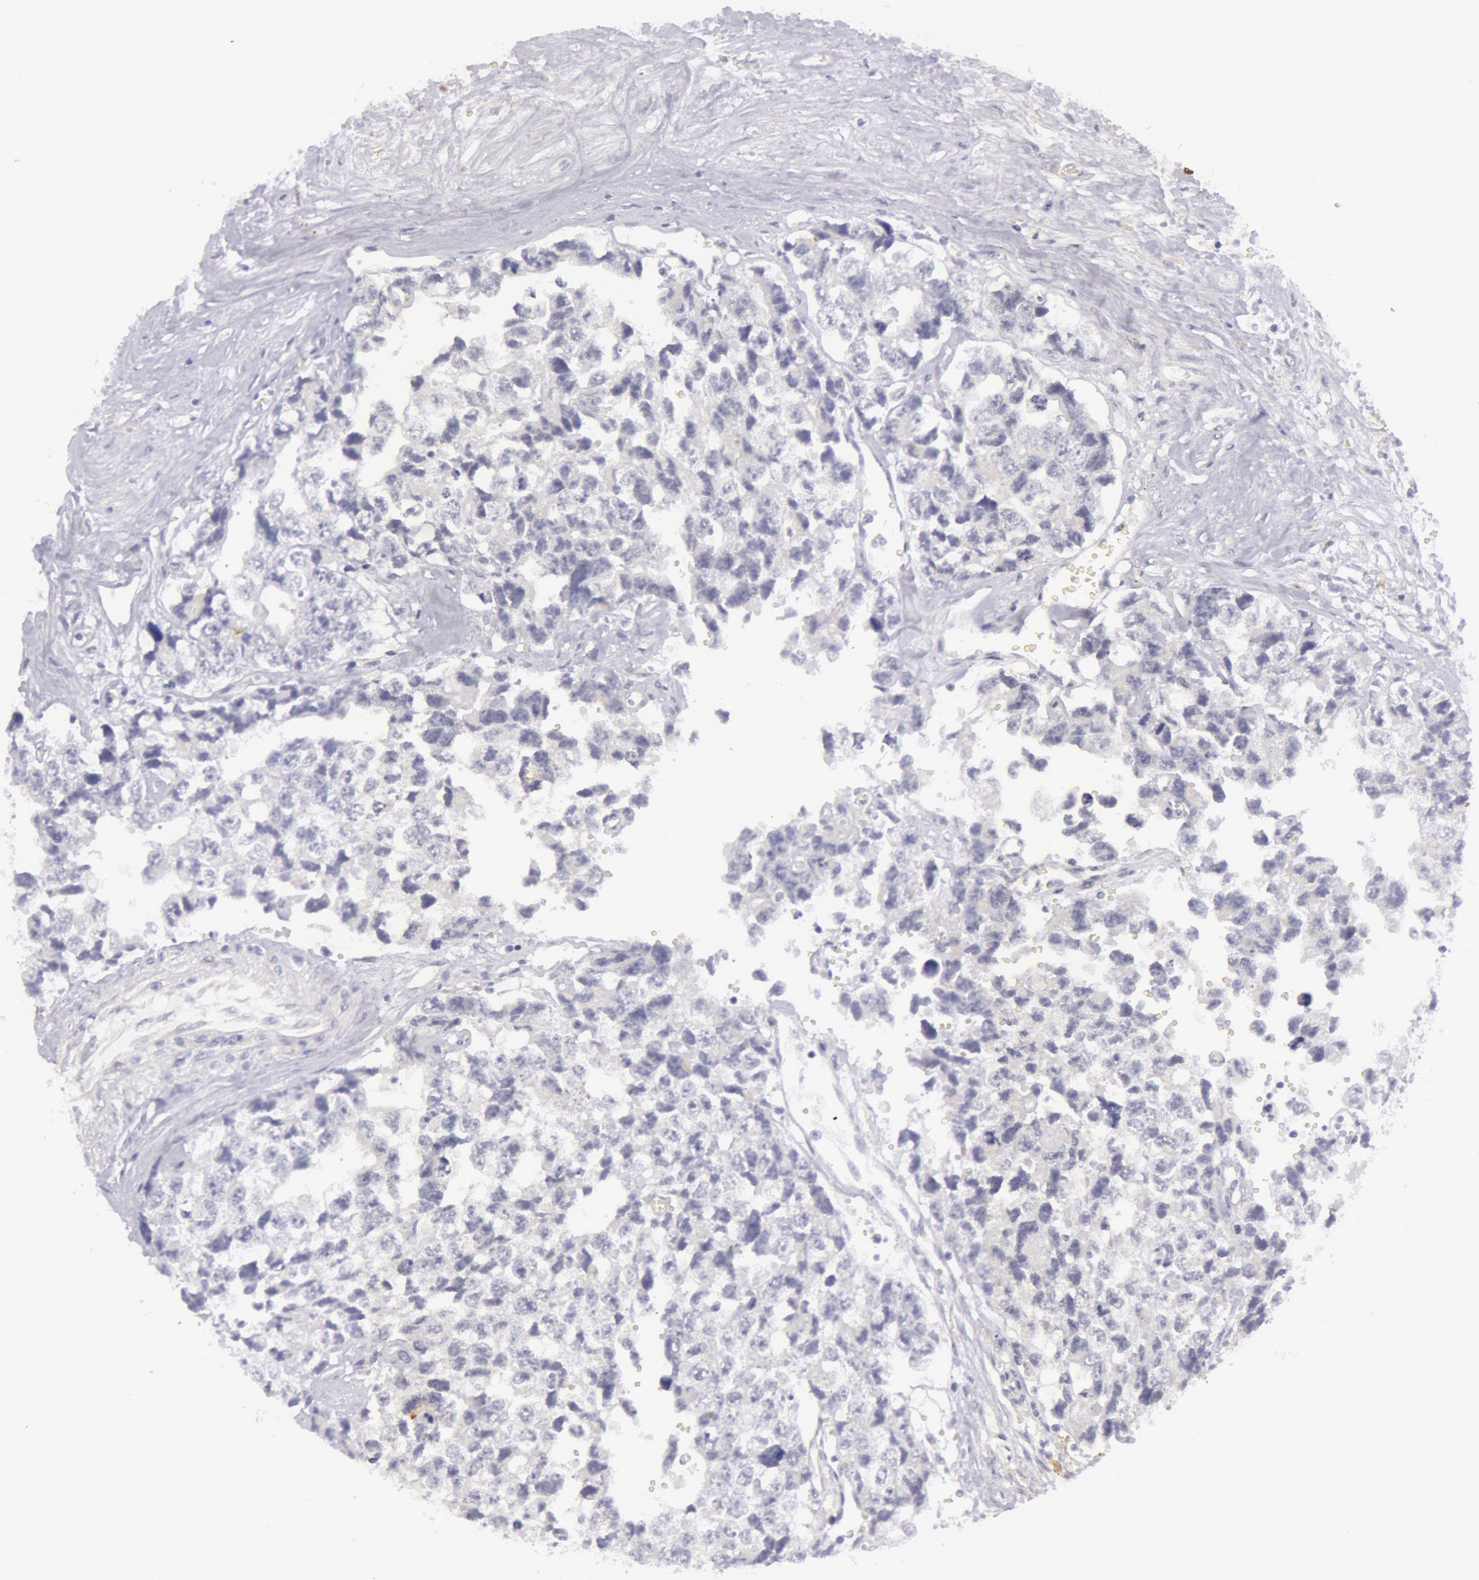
{"staining": {"intensity": "negative", "quantity": "none", "location": "none"}, "tissue": "testis cancer", "cell_type": "Tumor cells", "image_type": "cancer", "snomed": [{"axis": "morphology", "description": "Carcinoma, Embryonal, NOS"}, {"axis": "topography", "description": "Testis"}], "caption": "IHC of embryonal carcinoma (testis) exhibits no positivity in tumor cells. Brightfield microscopy of immunohistochemistry (IHC) stained with DAB (brown) and hematoxylin (blue), captured at high magnification.", "gene": "RBMY1F", "patient": {"sex": "male", "age": 31}}